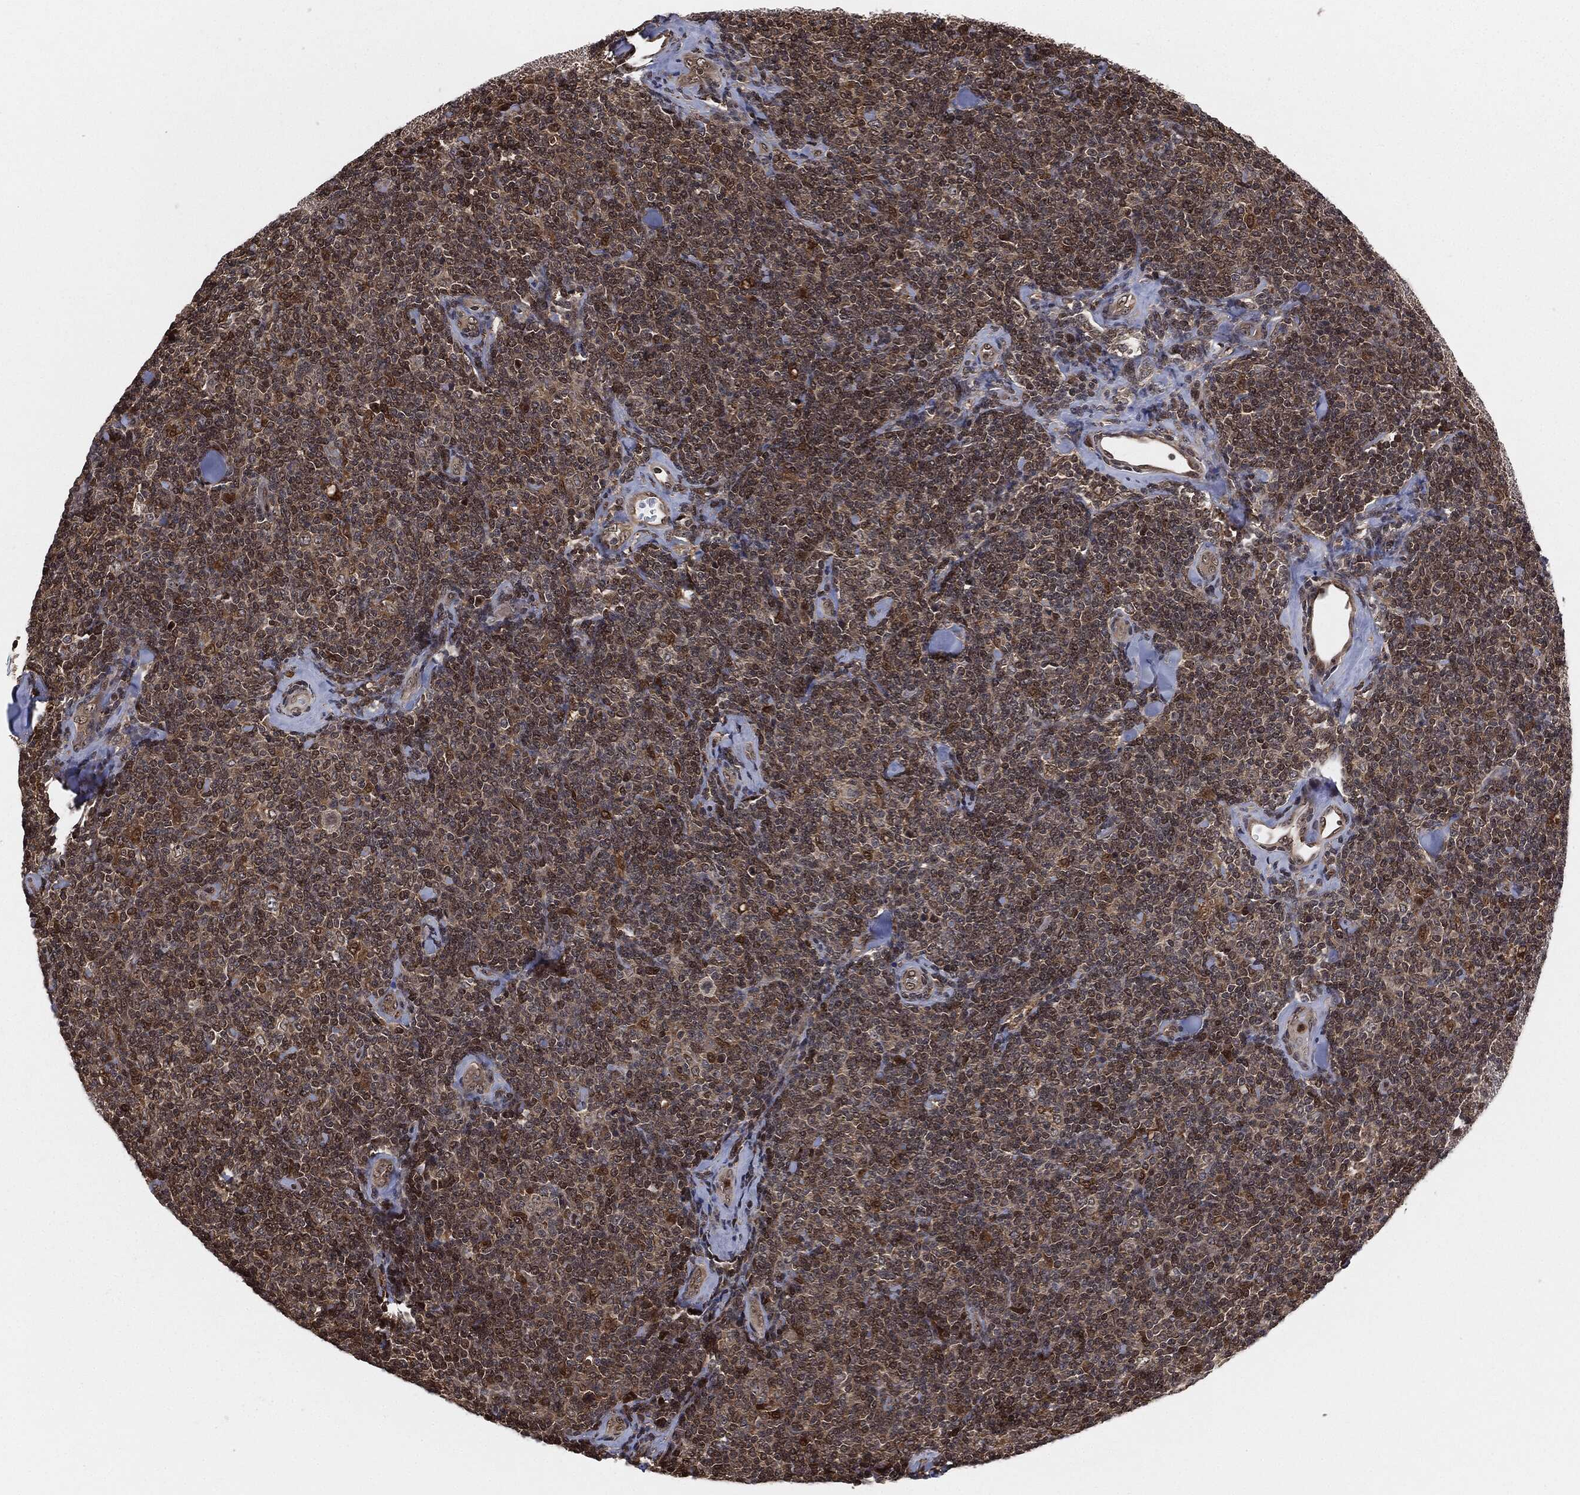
{"staining": {"intensity": "negative", "quantity": "none", "location": "none"}, "tissue": "lymphoma", "cell_type": "Tumor cells", "image_type": "cancer", "snomed": [{"axis": "morphology", "description": "Malignant lymphoma, non-Hodgkin's type, Low grade"}, {"axis": "topography", "description": "Lymph node"}], "caption": "An IHC photomicrograph of lymphoma is shown. There is no staining in tumor cells of lymphoma.", "gene": "CAPRIN2", "patient": {"sex": "female", "age": 56}}